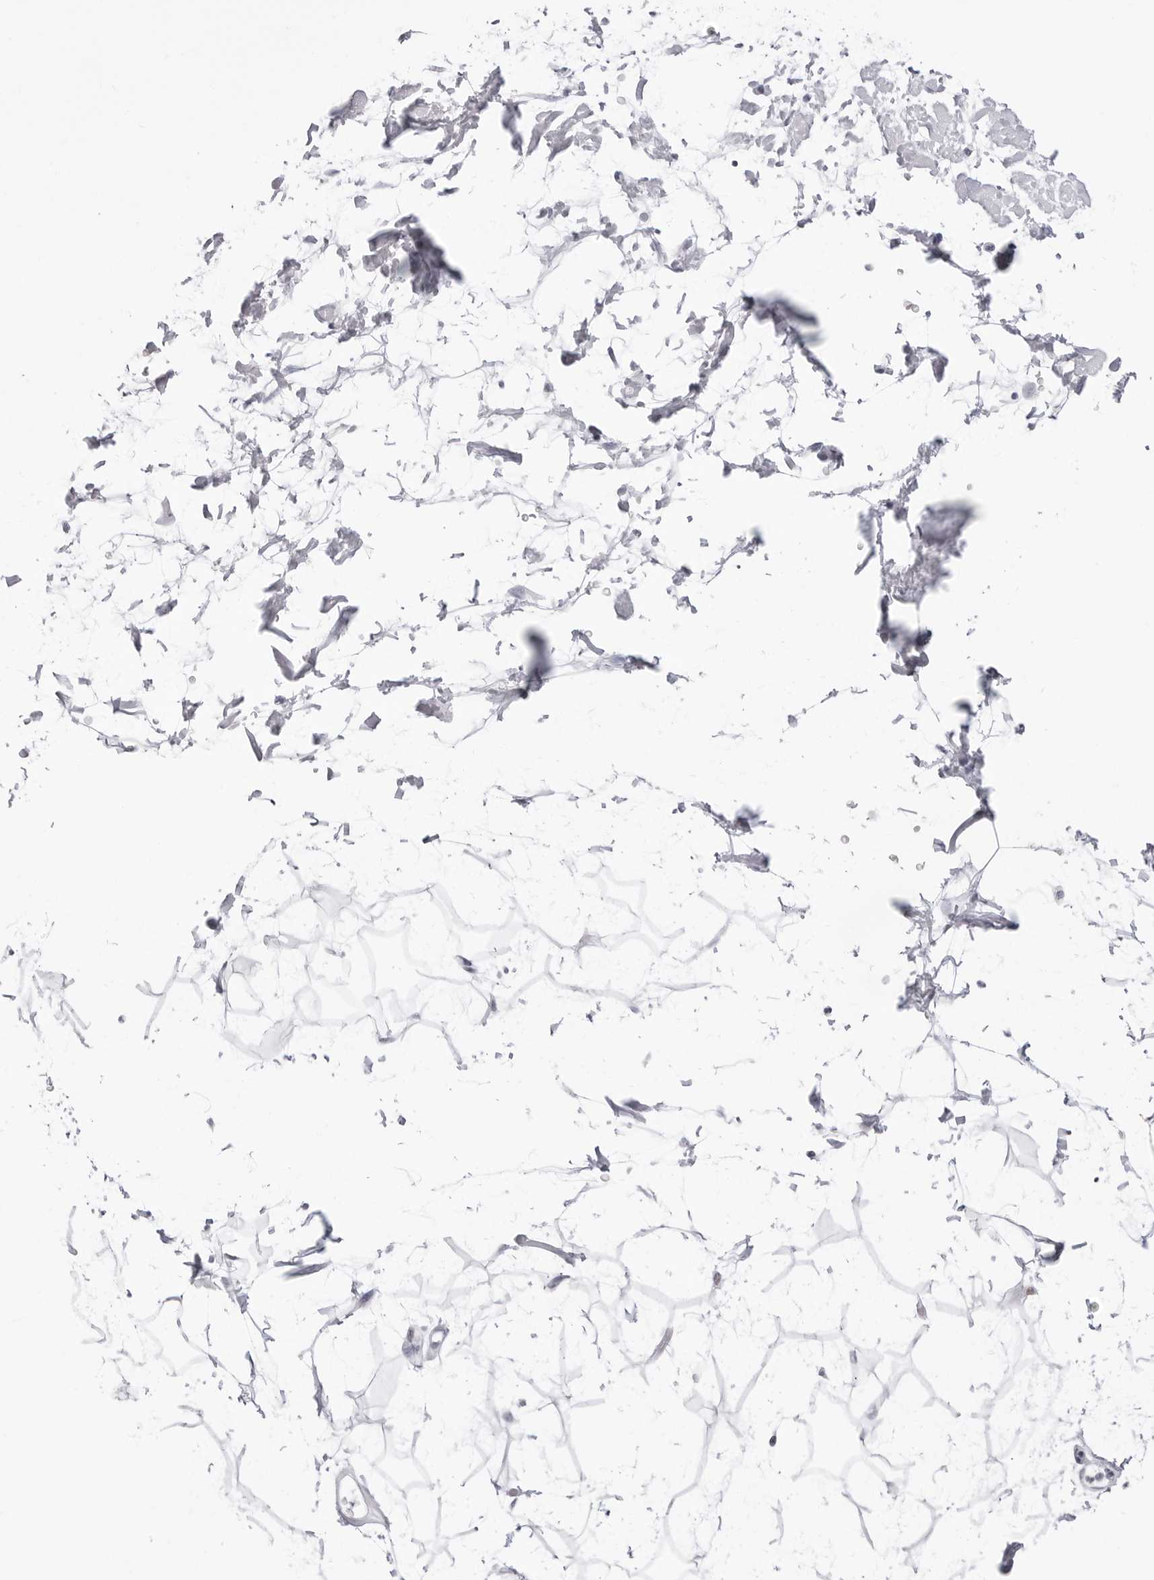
{"staining": {"intensity": "negative", "quantity": "none", "location": "none"}, "tissue": "adipose tissue", "cell_type": "Adipocytes", "image_type": "normal", "snomed": [{"axis": "morphology", "description": "Normal tissue, NOS"}, {"axis": "topography", "description": "Soft tissue"}], "caption": "The histopathology image shows no staining of adipocytes in benign adipose tissue. (Stains: DAB immunohistochemistry with hematoxylin counter stain, Microscopy: brightfield microscopy at high magnification).", "gene": "TSSK1B", "patient": {"sex": "male", "age": 72}}